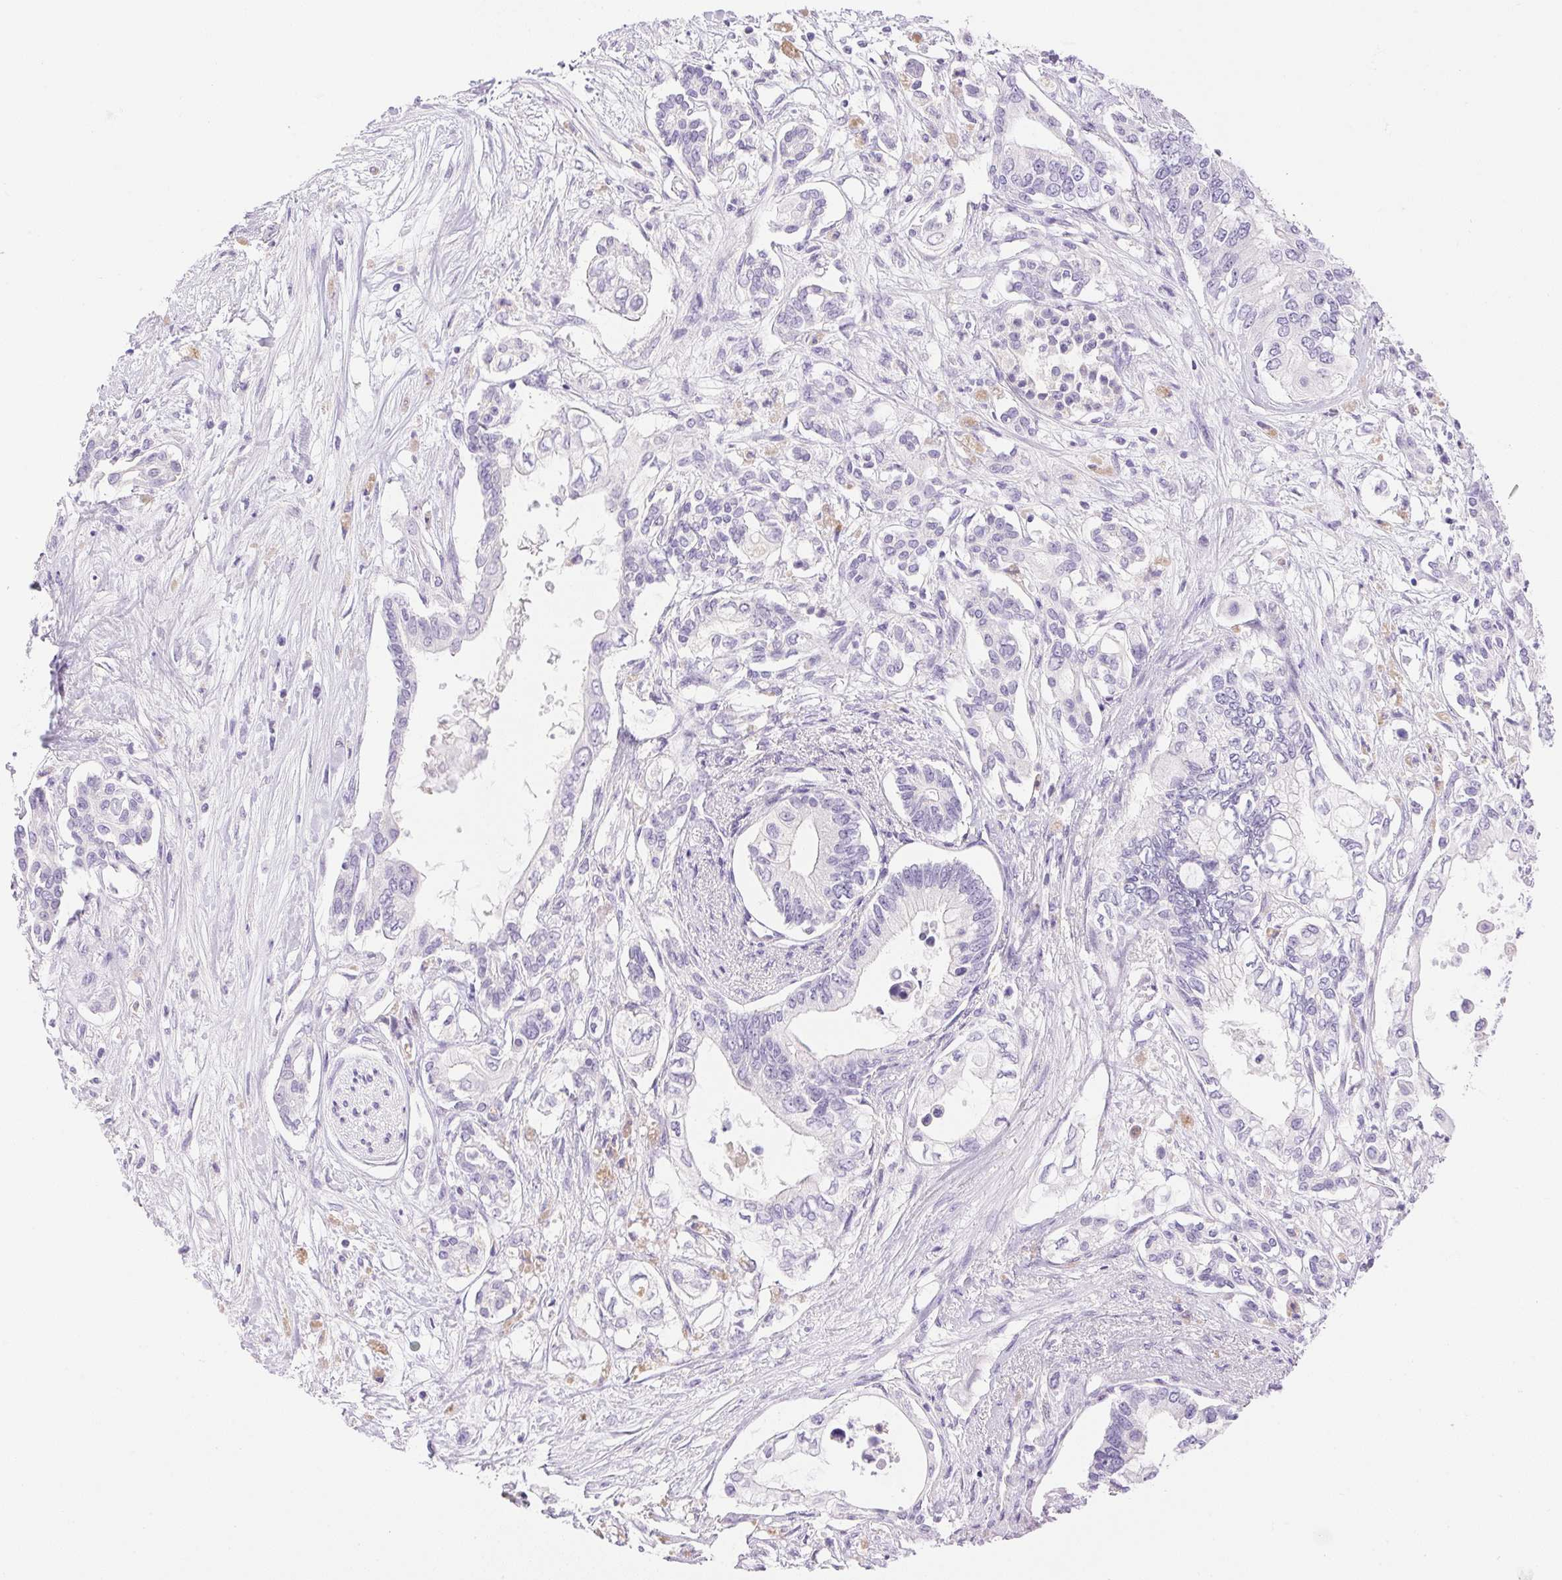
{"staining": {"intensity": "negative", "quantity": "none", "location": "none"}, "tissue": "pancreatic cancer", "cell_type": "Tumor cells", "image_type": "cancer", "snomed": [{"axis": "morphology", "description": "Adenocarcinoma, NOS"}, {"axis": "topography", "description": "Pancreas"}], "caption": "Immunohistochemistry (IHC) image of pancreatic adenocarcinoma stained for a protein (brown), which demonstrates no positivity in tumor cells.", "gene": "ATP6V0A4", "patient": {"sex": "female", "age": 63}}